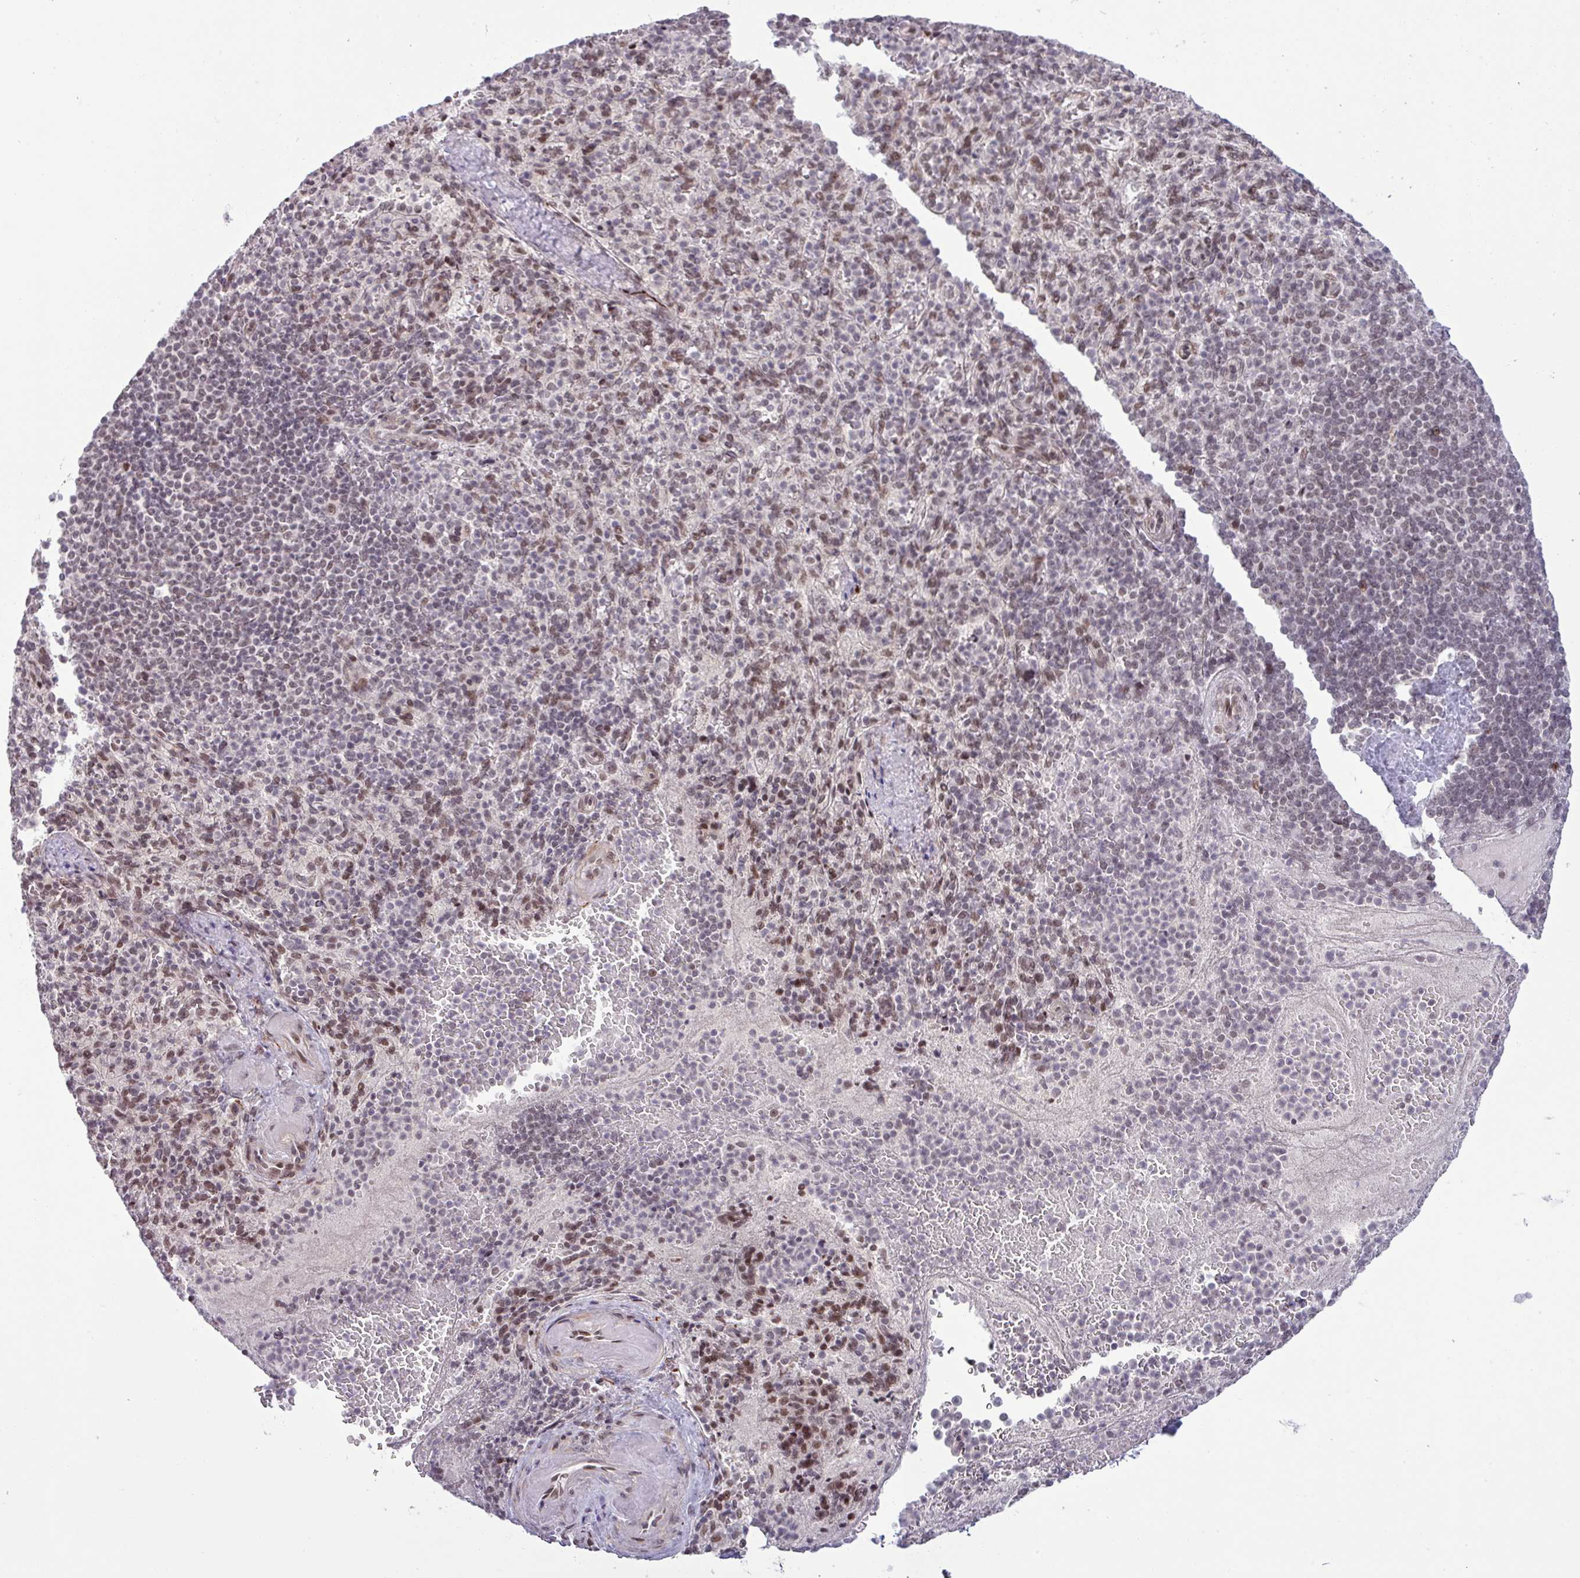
{"staining": {"intensity": "moderate", "quantity": "<25%", "location": "nuclear"}, "tissue": "spleen", "cell_type": "Cells in red pulp", "image_type": "normal", "snomed": [{"axis": "morphology", "description": "Normal tissue, NOS"}, {"axis": "topography", "description": "Spleen"}], "caption": "About <25% of cells in red pulp in normal human spleen exhibit moderate nuclear protein positivity as visualized by brown immunohistochemical staining.", "gene": "PTPN20", "patient": {"sex": "female", "age": 74}}